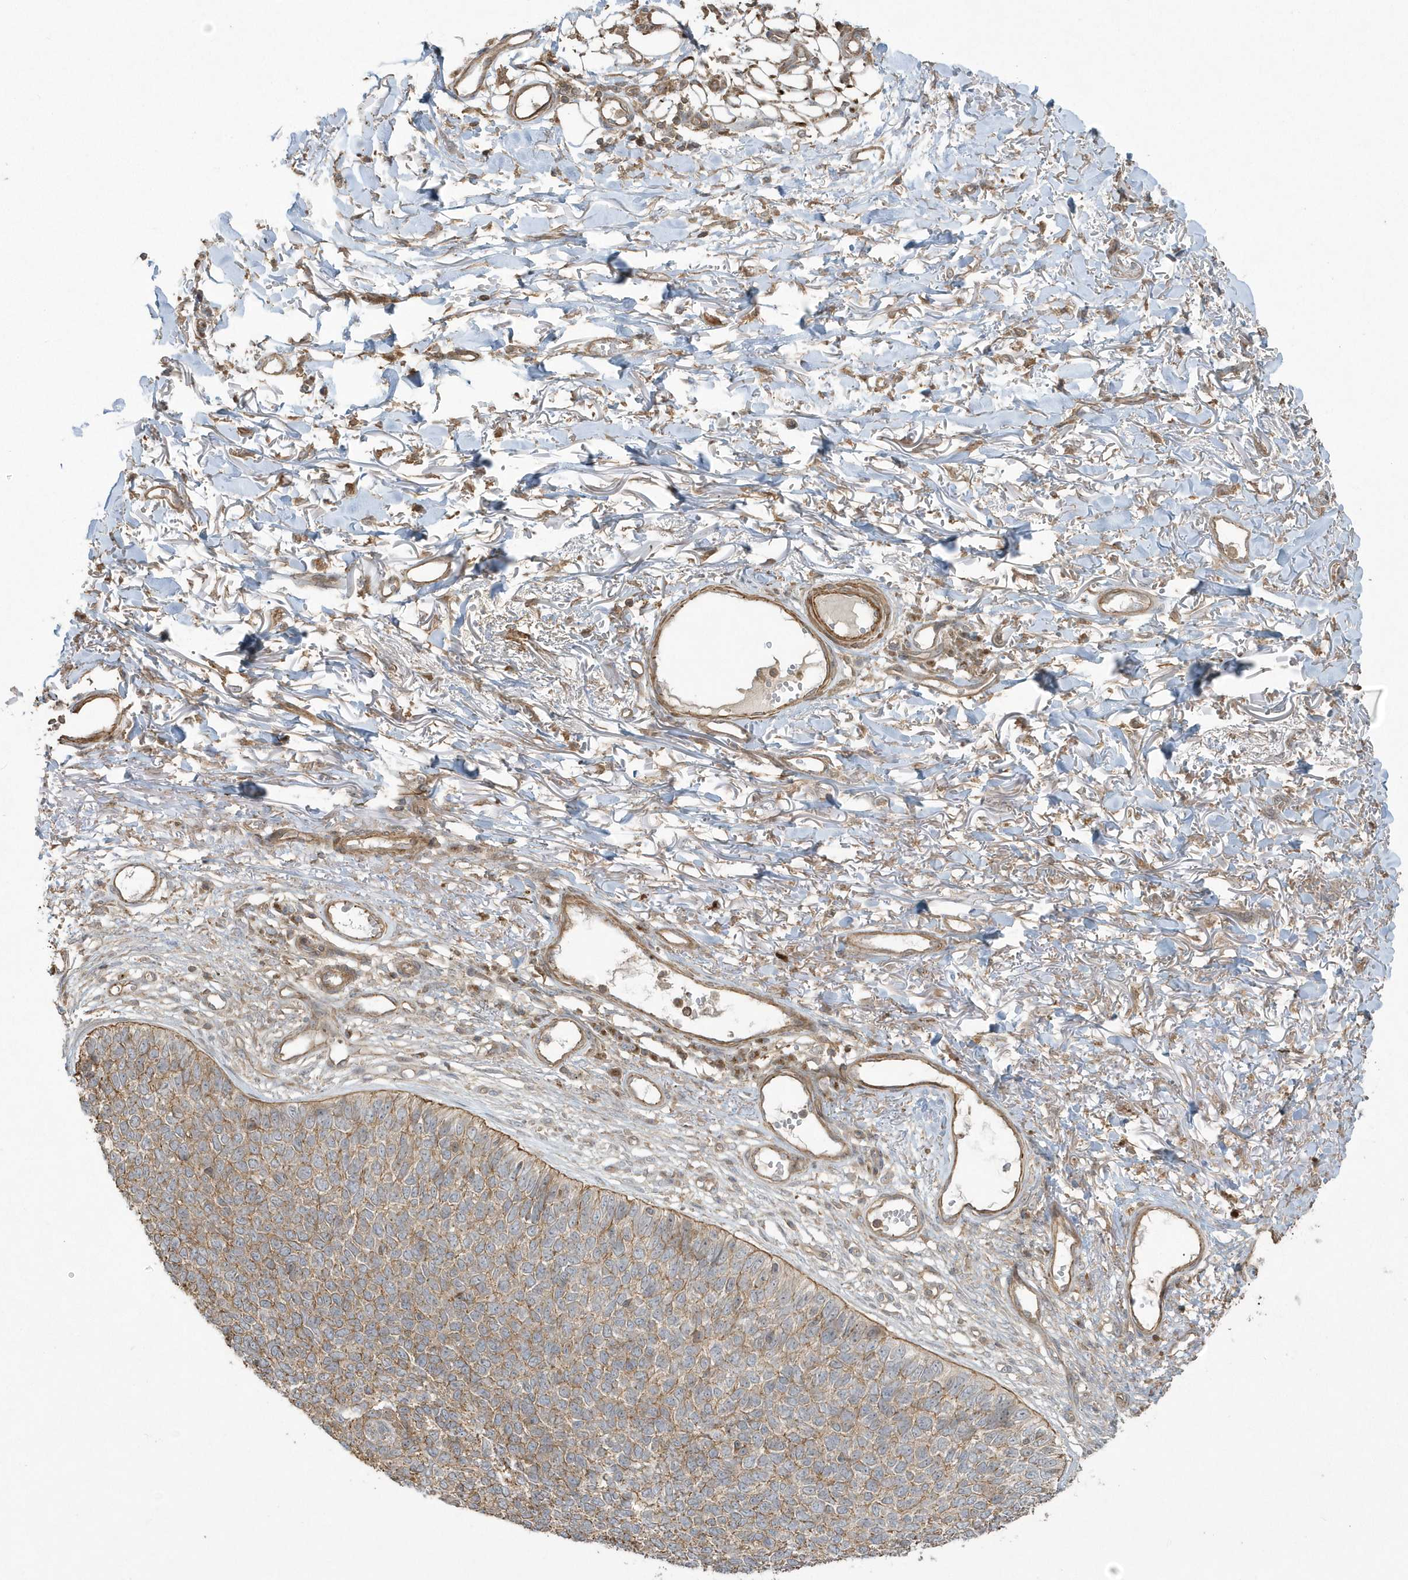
{"staining": {"intensity": "weak", "quantity": ">75%", "location": "cytoplasmic/membranous"}, "tissue": "skin cancer", "cell_type": "Tumor cells", "image_type": "cancer", "snomed": [{"axis": "morphology", "description": "Basal cell carcinoma"}, {"axis": "topography", "description": "Skin"}], "caption": "Skin cancer was stained to show a protein in brown. There is low levels of weak cytoplasmic/membranous staining in about >75% of tumor cells.", "gene": "ARMC8", "patient": {"sex": "female", "age": 84}}